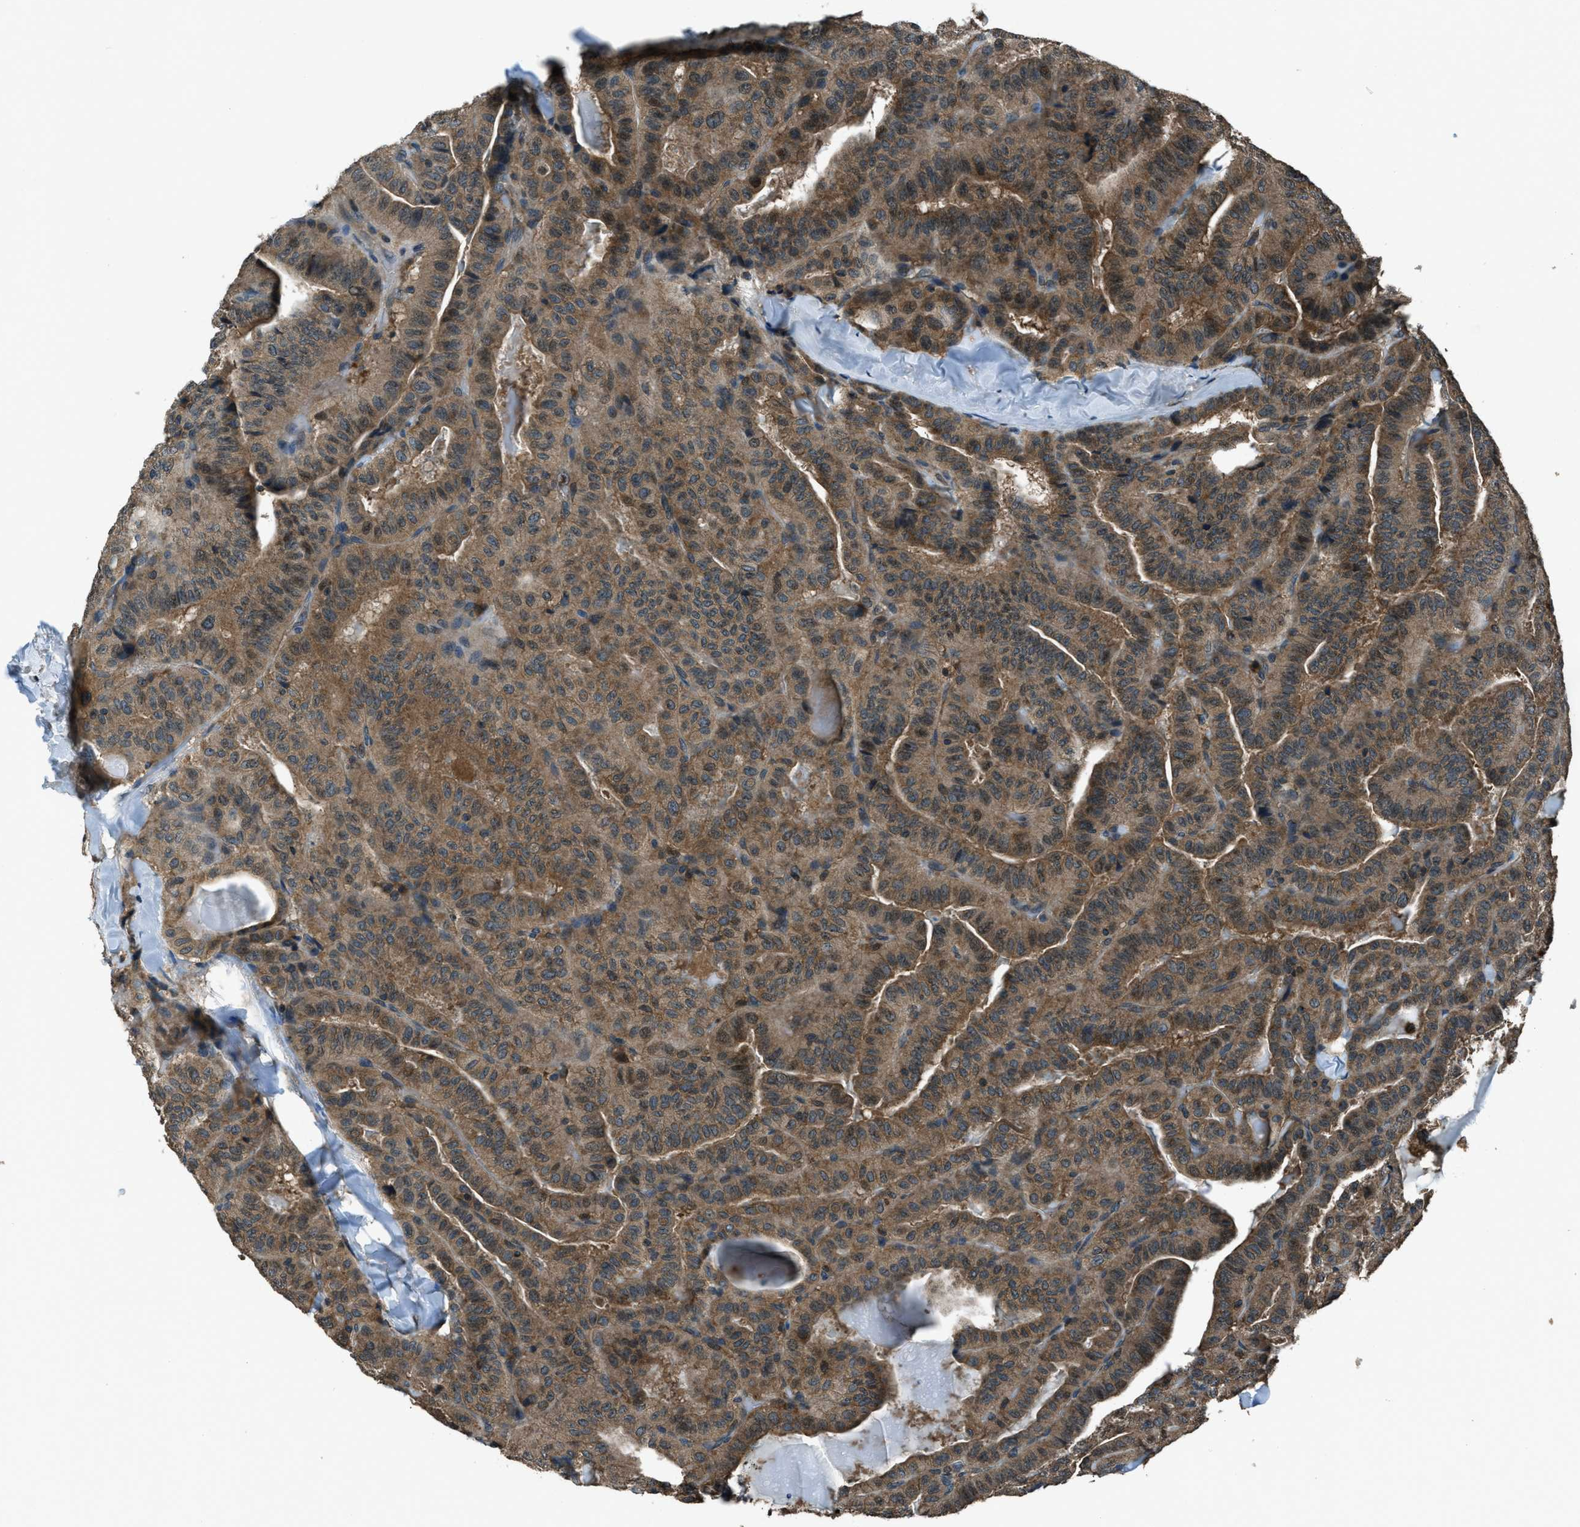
{"staining": {"intensity": "moderate", "quantity": ">75%", "location": "cytoplasmic/membranous"}, "tissue": "thyroid cancer", "cell_type": "Tumor cells", "image_type": "cancer", "snomed": [{"axis": "morphology", "description": "Papillary adenocarcinoma, NOS"}, {"axis": "topography", "description": "Thyroid gland"}], "caption": "Immunohistochemical staining of thyroid papillary adenocarcinoma displays moderate cytoplasmic/membranous protein staining in about >75% of tumor cells.", "gene": "TRIM4", "patient": {"sex": "male", "age": 77}}